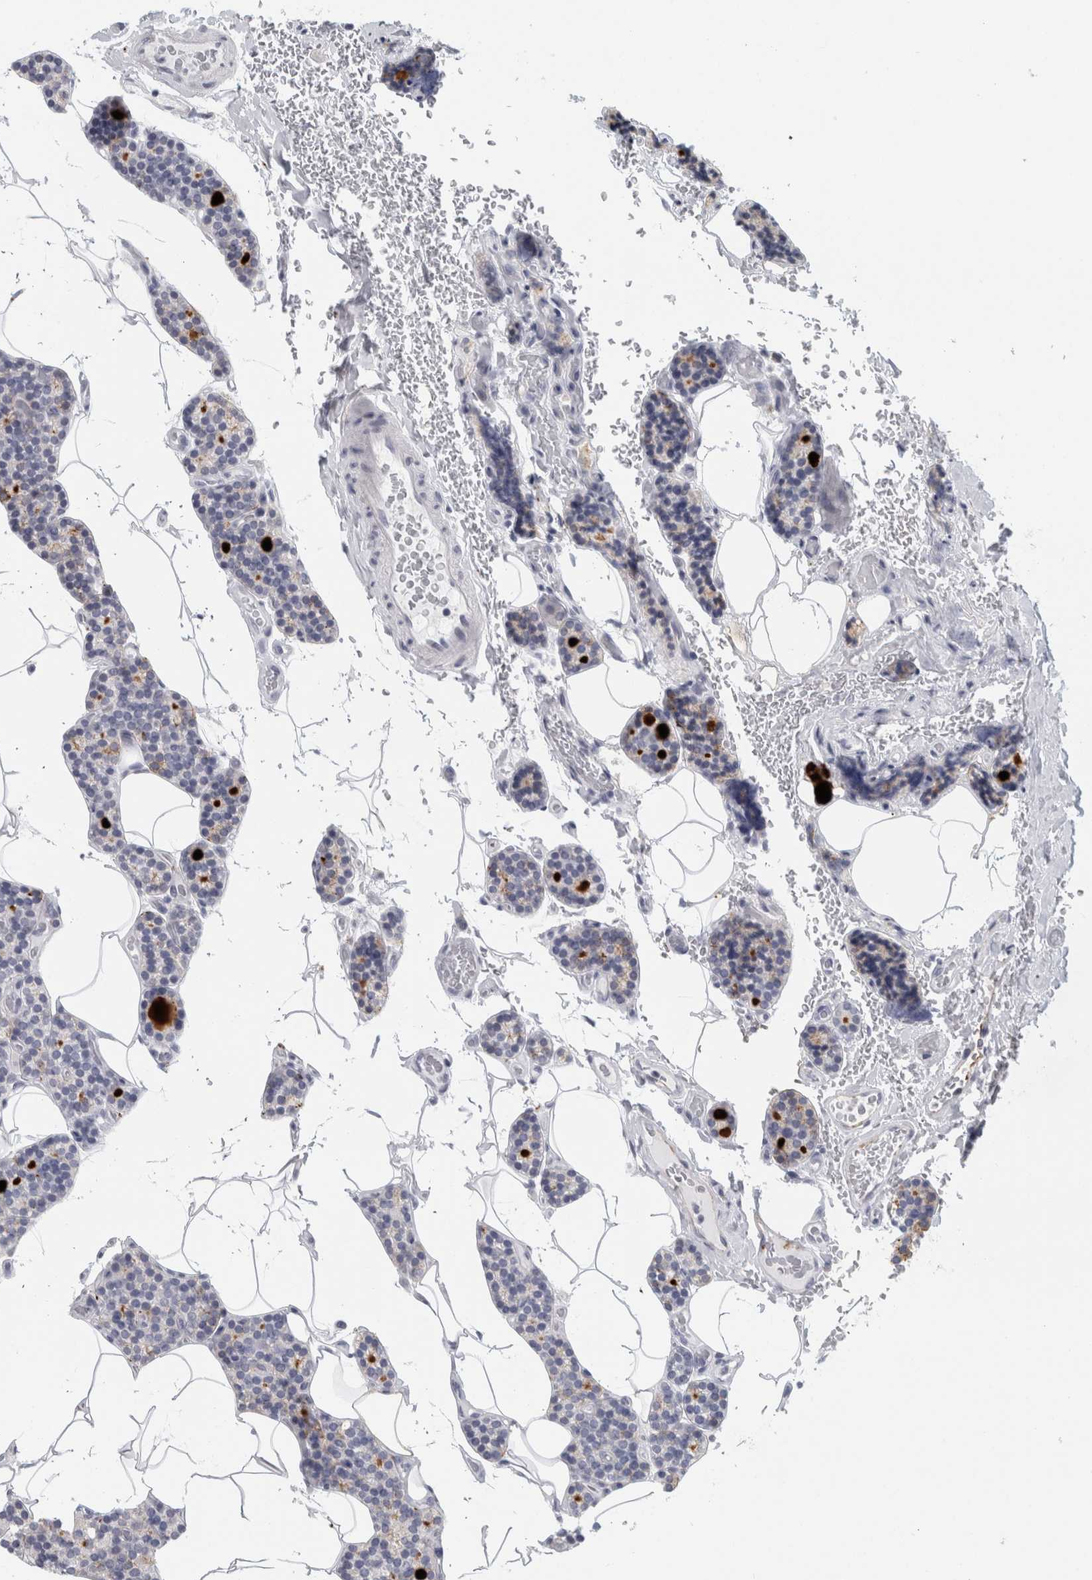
{"staining": {"intensity": "negative", "quantity": "none", "location": "none"}, "tissue": "parathyroid gland", "cell_type": "Glandular cells", "image_type": "normal", "snomed": [{"axis": "morphology", "description": "Normal tissue, NOS"}, {"axis": "topography", "description": "Parathyroid gland"}], "caption": "IHC photomicrograph of unremarkable parathyroid gland stained for a protein (brown), which displays no expression in glandular cells.", "gene": "CPE", "patient": {"sex": "male", "age": 52}}